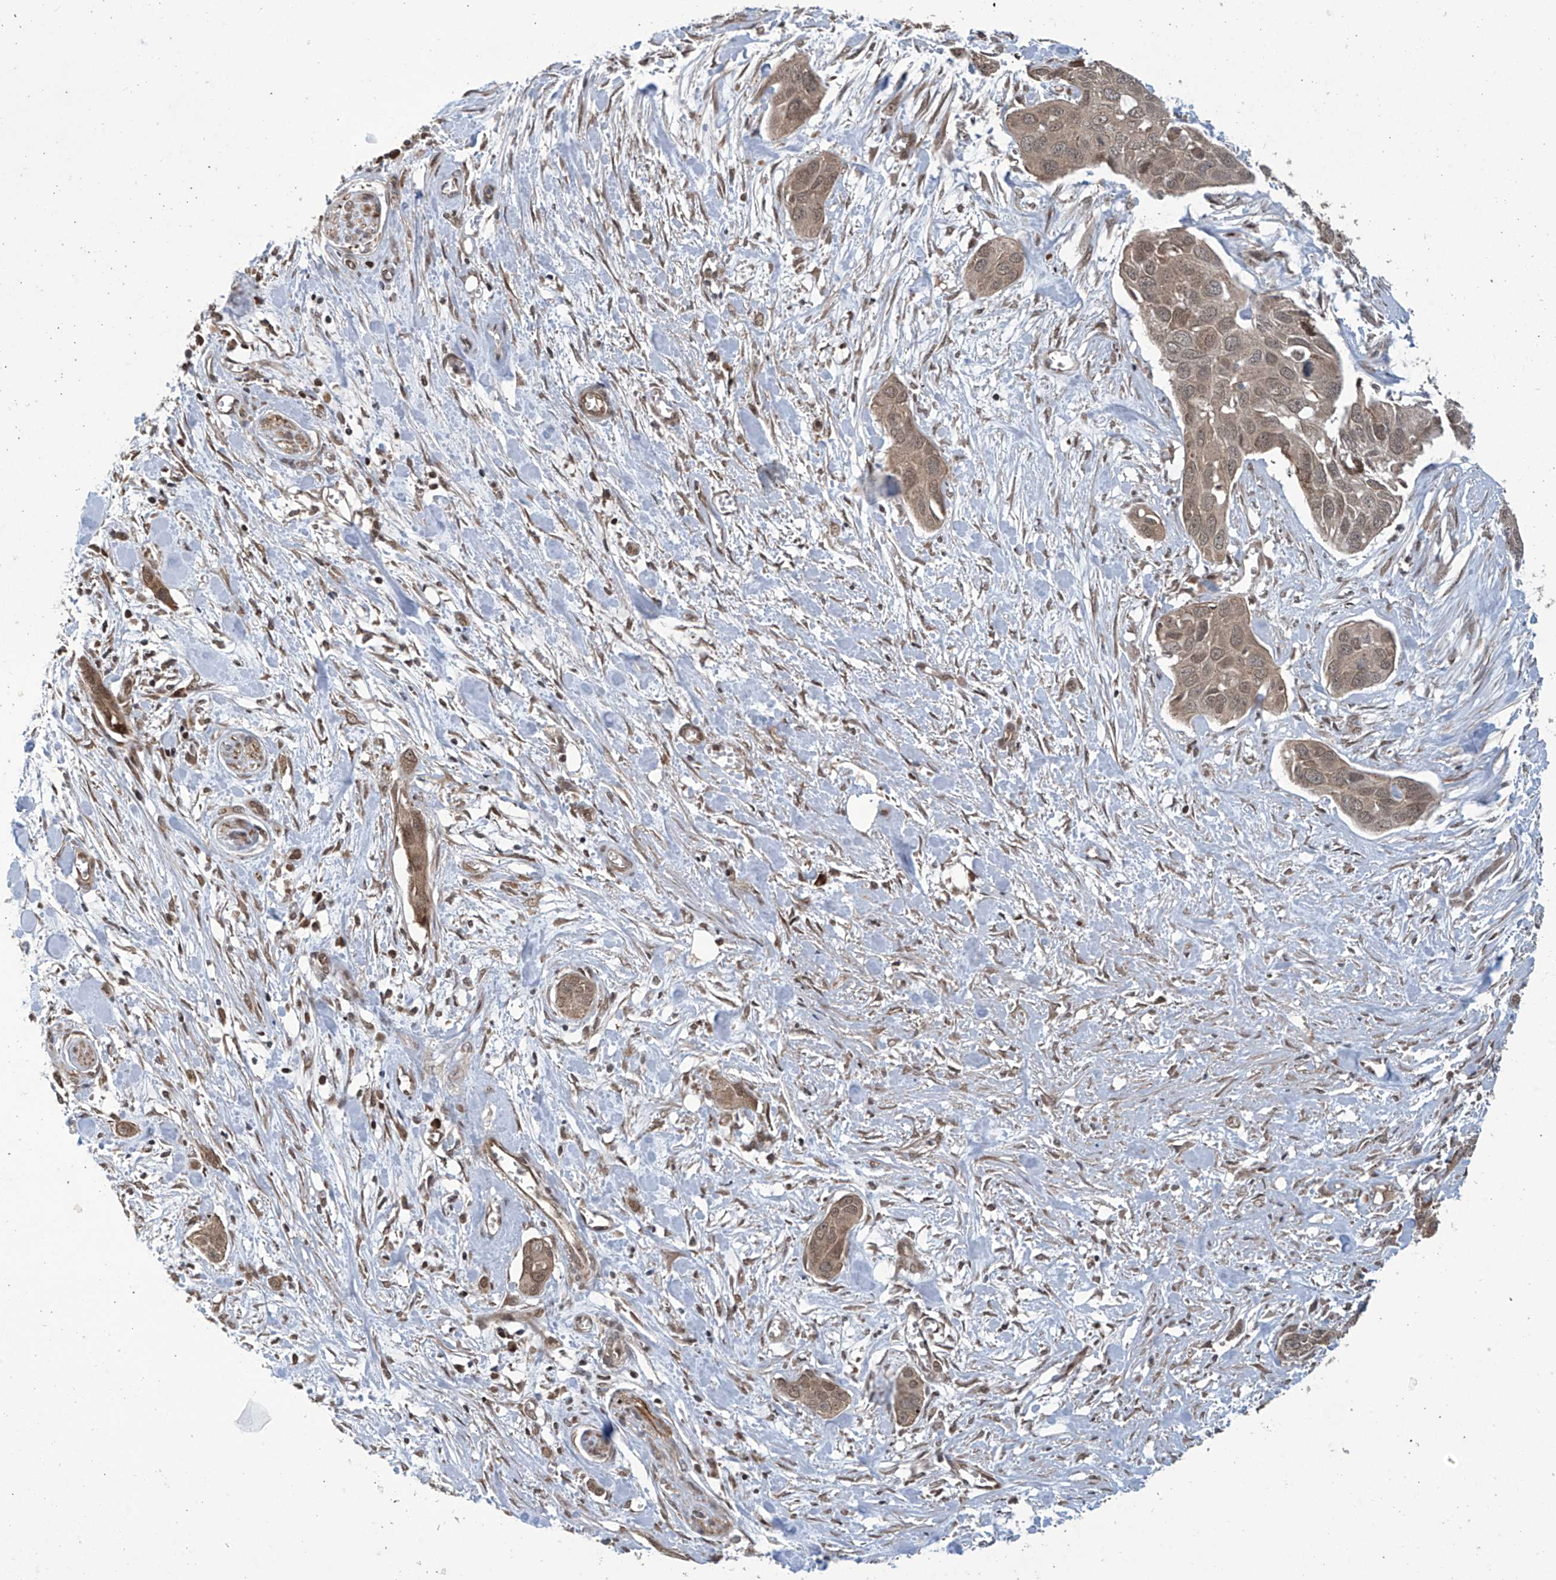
{"staining": {"intensity": "weak", "quantity": ">75%", "location": "cytoplasmic/membranous,nuclear"}, "tissue": "pancreatic cancer", "cell_type": "Tumor cells", "image_type": "cancer", "snomed": [{"axis": "morphology", "description": "Adenocarcinoma, NOS"}, {"axis": "topography", "description": "Pancreas"}], "caption": "Pancreatic cancer (adenocarcinoma) stained with a brown dye demonstrates weak cytoplasmic/membranous and nuclear positive positivity in approximately >75% of tumor cells.", "gene": "ABHD13", "patient": {"sex": "female", "age": 60}}